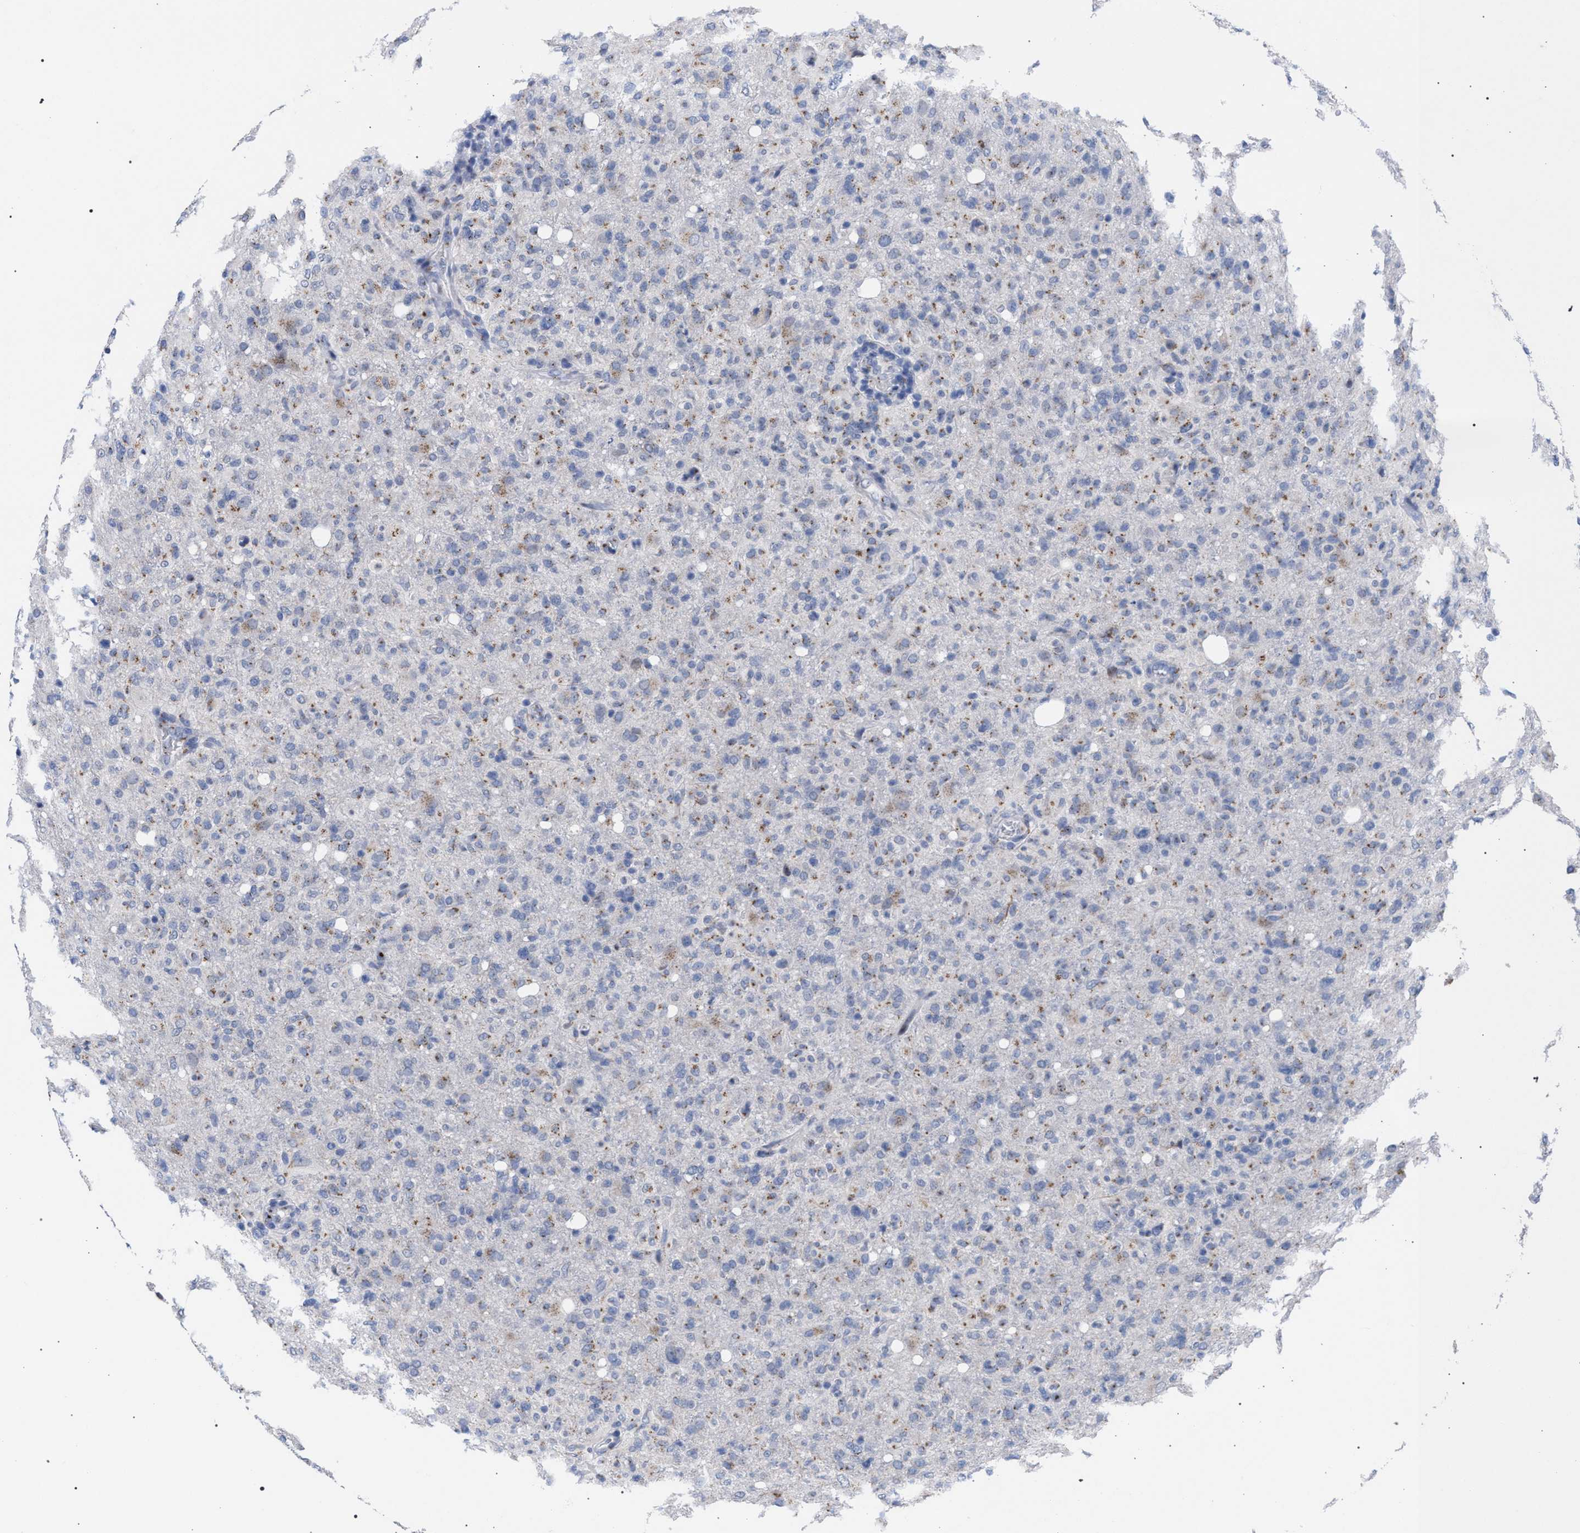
{"staining": {"intensity": "weak", "quantity": "<25%", "location": "cytoplasmic/membranous"}, "tissue": "glioma", "cell_type": "Tumor cells", "image_type": "cancer", "snomed": [{"axis": "morphology", "description": "Glioma, malignant, High grade"}, {"axis": "topography", "description": "Brain"}], "caption": "Histopathology image shows no significant protein staining in tumor cells of malignant glioma (high-grade).", "gene": "GOLGA2", "patient": {"sex": "female", "age": 57}}